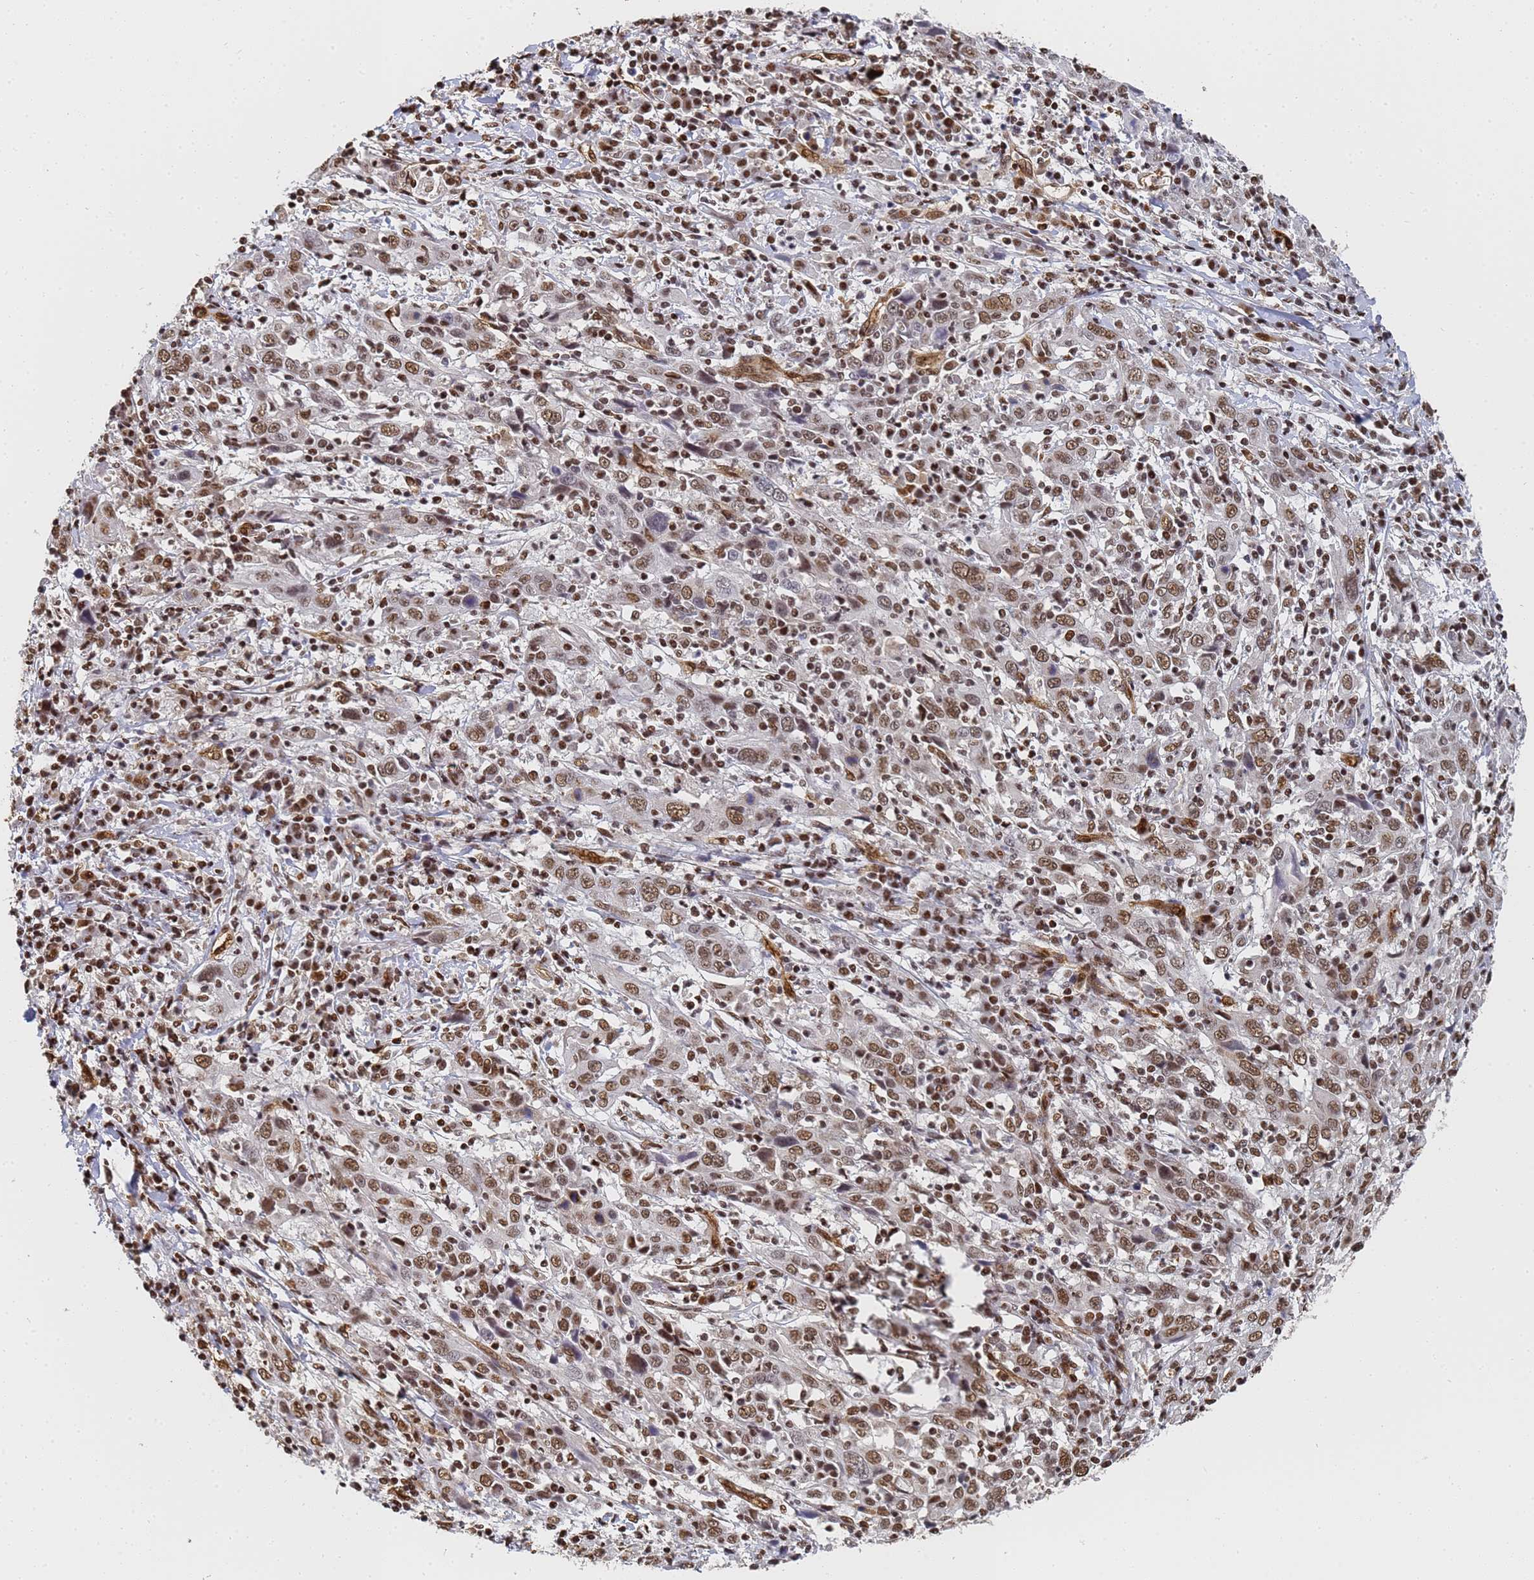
{"staining": {"intensity": "moderate", "quantity": ">75%", "location": "nuclear"}, "tissue": "cervical cancer", "cell_type": "Tumor cells", "image_type": "cancer", "snomed": [{"axis": "morphology", "description": "Squamous cell carcinoma, NOS"}, {"axis": "topography", "description": "Cervix"}], "caption": "Immunohistochemistry (IHC) micrograph of neoplastic tissue: cervical cancer stained using immunohistochemistry reveals medium levels of moderate protein expression localized specifically in the nuclear of tumor cells, appearing as a nuclear brown color.", "gene": "RAVER2", "patient": {"sex": "female", "age": 46}}